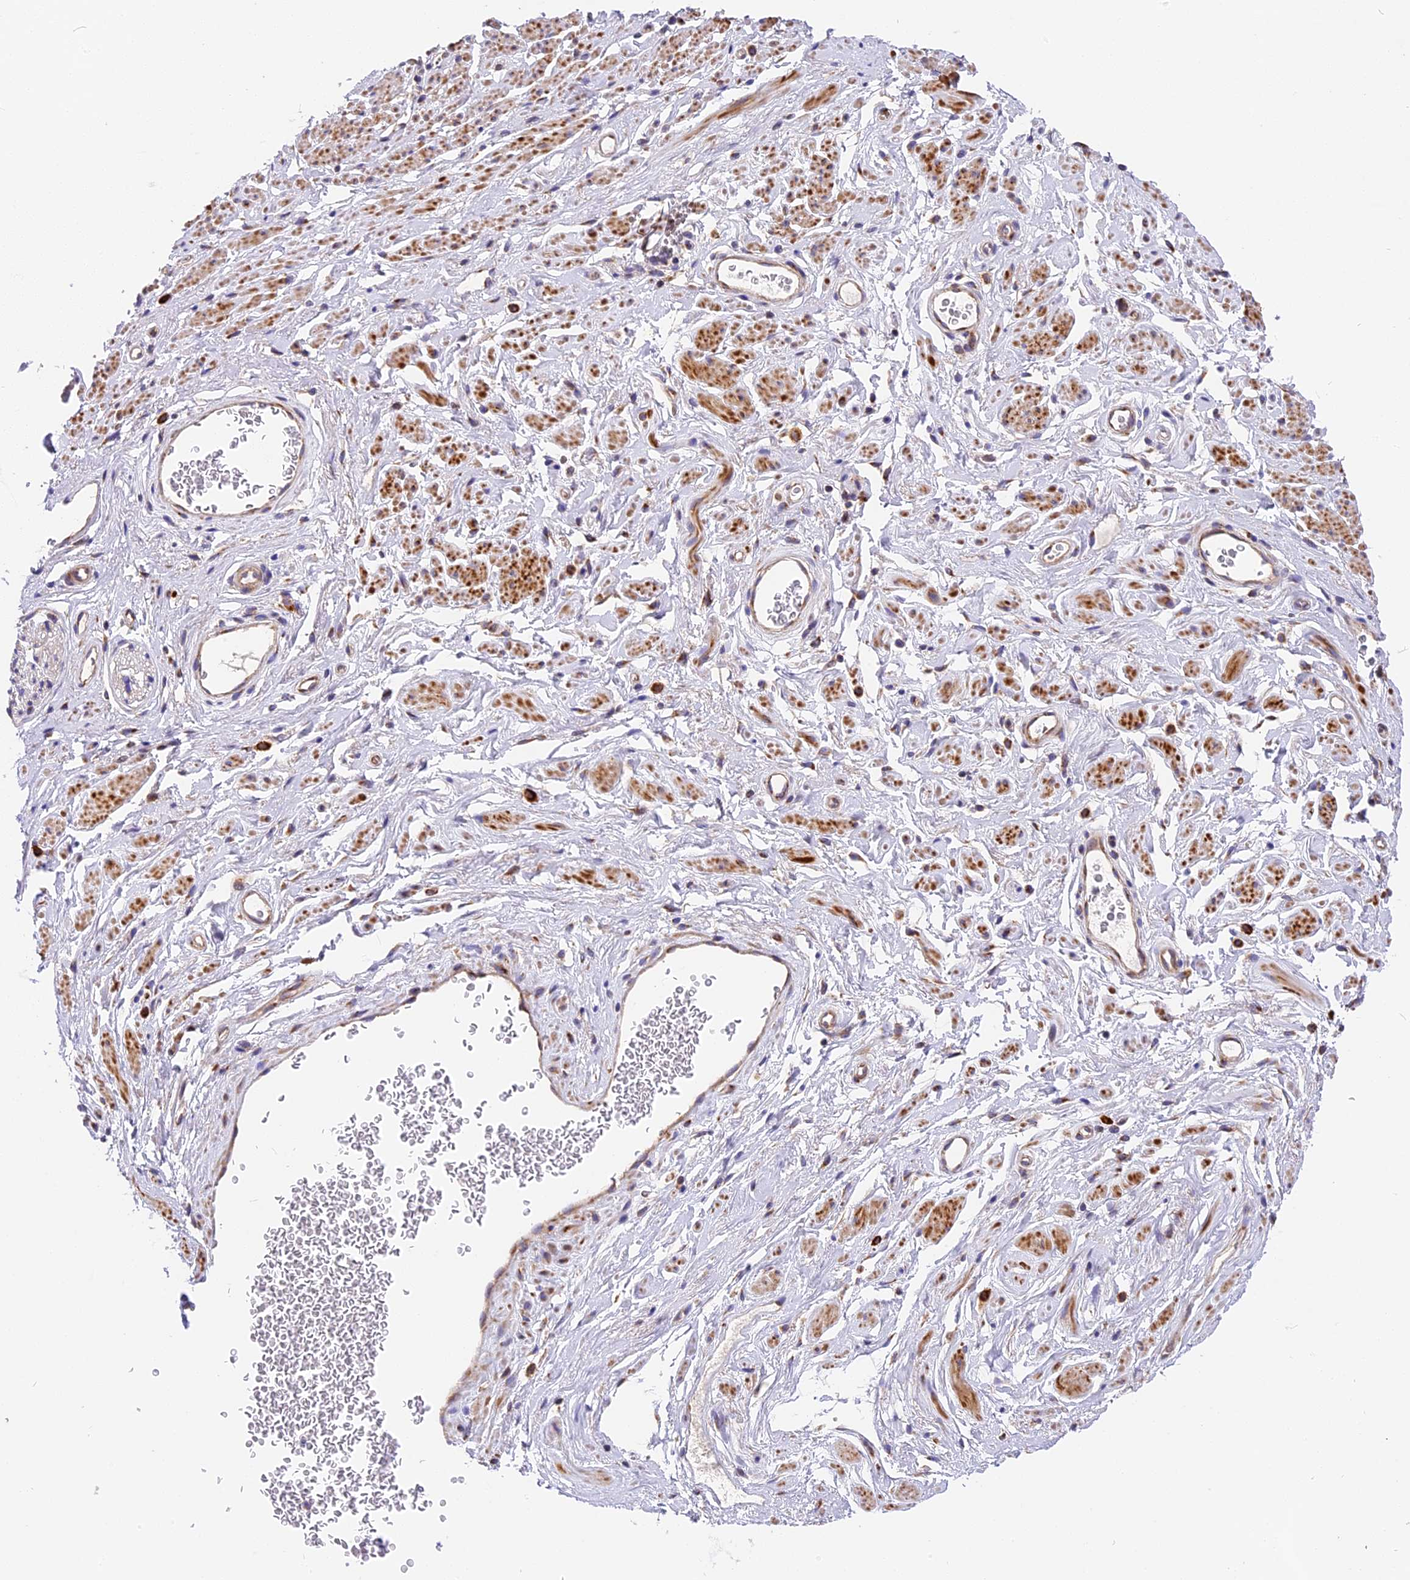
{"staining": {"intensity": "strong", "quantity": ">75%", "location": "cytoplasmic/membranous"}, "tissue": "adipose tissue", "cell_type": "Adipocytes", "image_type": "normal", "snomed": [{"axis": "morphology", "description": "Normal tissue, NOS"}, {"axis": "morphology", "description": "Adenocarcinoma, NOS"}, {"axis": "topography", "description": "Rectum"}, {"axis": "topography", "description": "Vagina"}, {"axis": "topography", "description": "Peripheral nerve tissue"}], "caption": "This micrograph reveals immunohistochemistry (IHC) staining of normal adipose tissue, with high strong cytoplasmic/membranous positivity in approximately >75% of adipocytes.", "gene": "MRAS", "patient": {"sex": "female", "age": 71}}